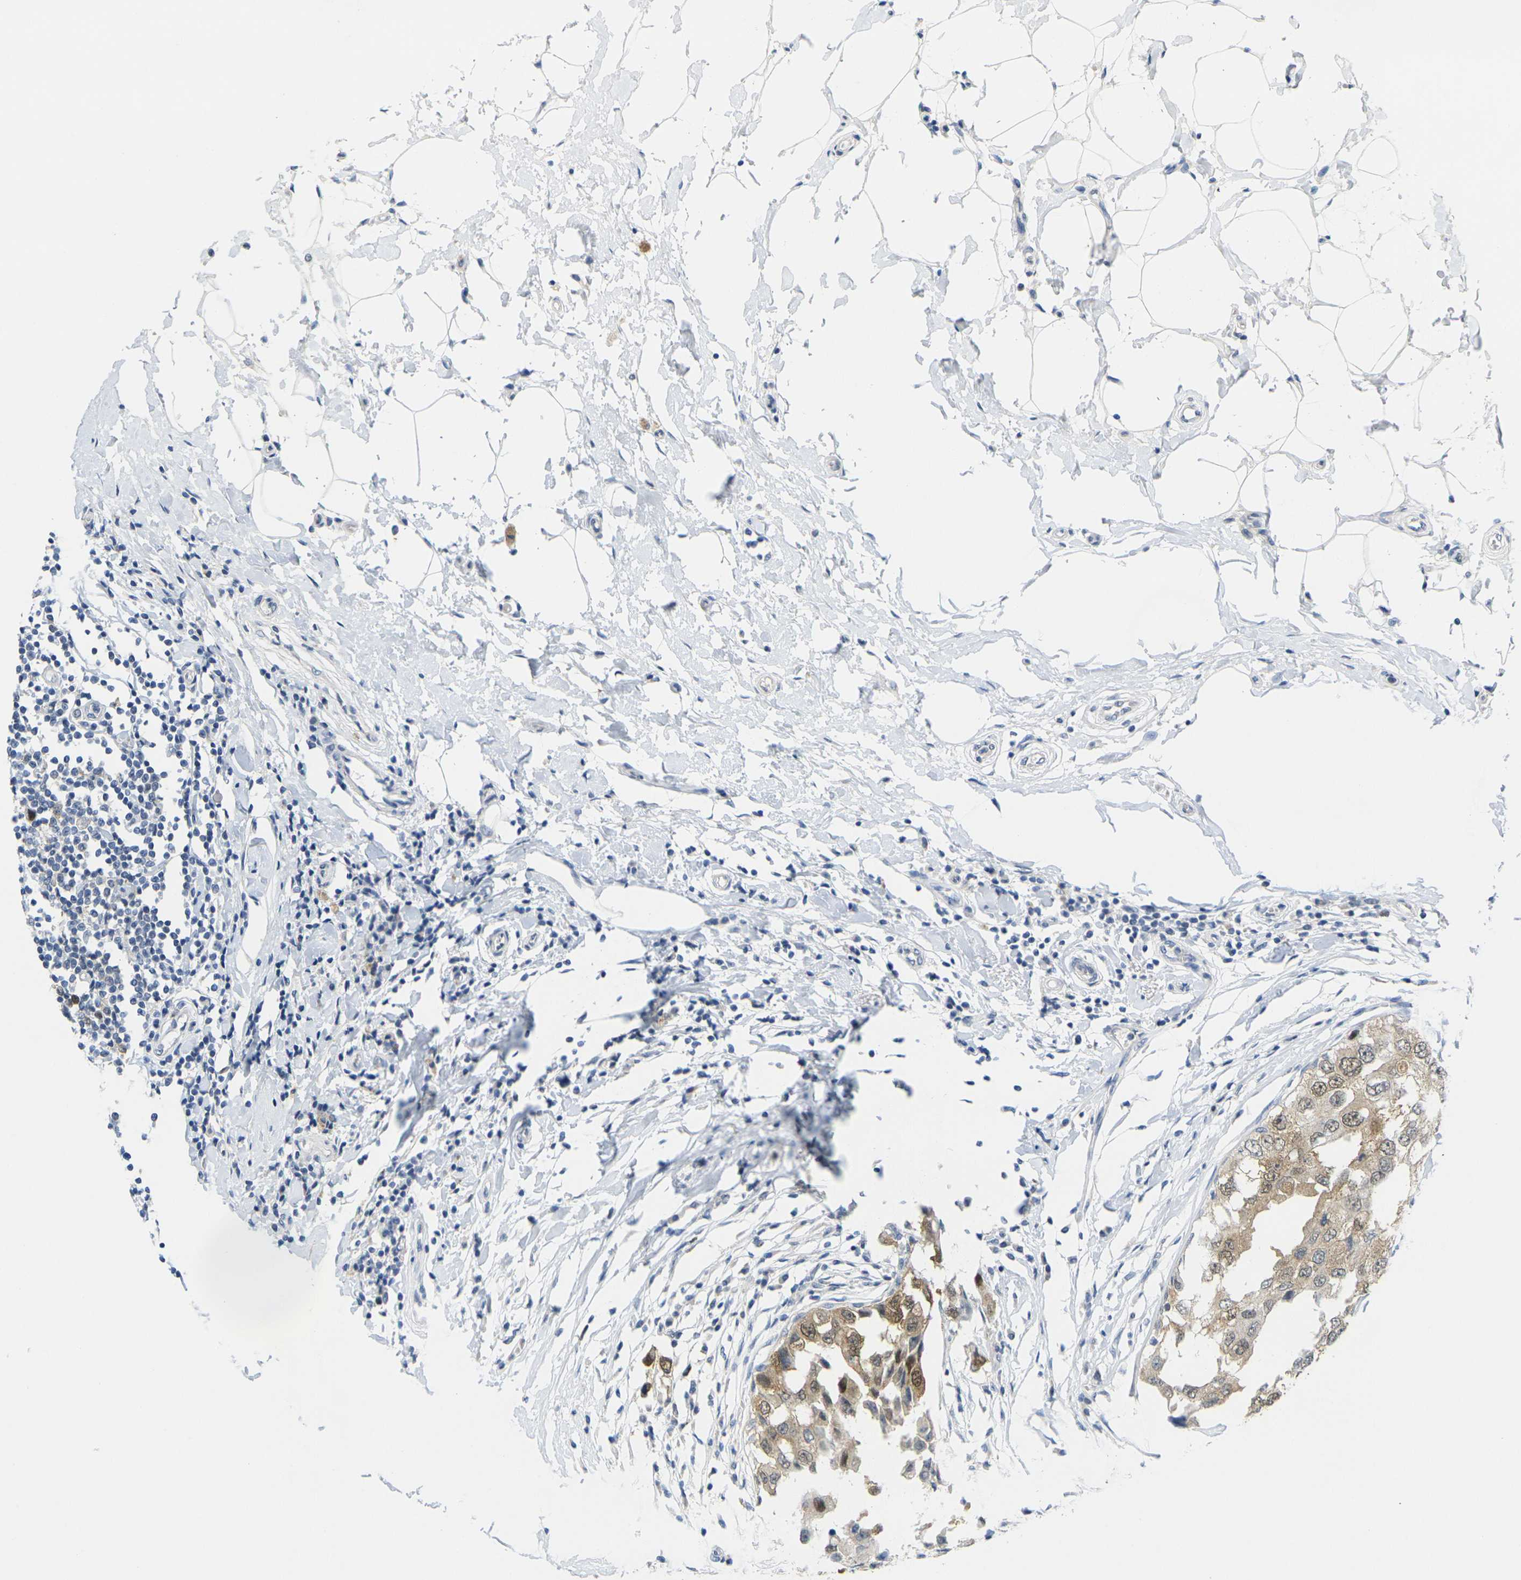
{"staining": {"intensity": "moderate", "quantity": ">75%", "location": "cytoplasmic/membranous,nuclear"}, "tissue": "breast cancer", "cell_type": "Tumor cells", "image_type": "cancer", "snomed": [{"axis": "morphology", "description": "Duct carcinoma"}, {"axis": "topography", "description": "Breast"}], "caption": "Protein expression analysis of infiltrating ductal carcinoma (breast) exhibits moderate cytoplasmic/membranous and nuclear staining in about >75% of tumor cells.", "gene": "CDK2", "patient": {"sex": "female", "age": 27}}